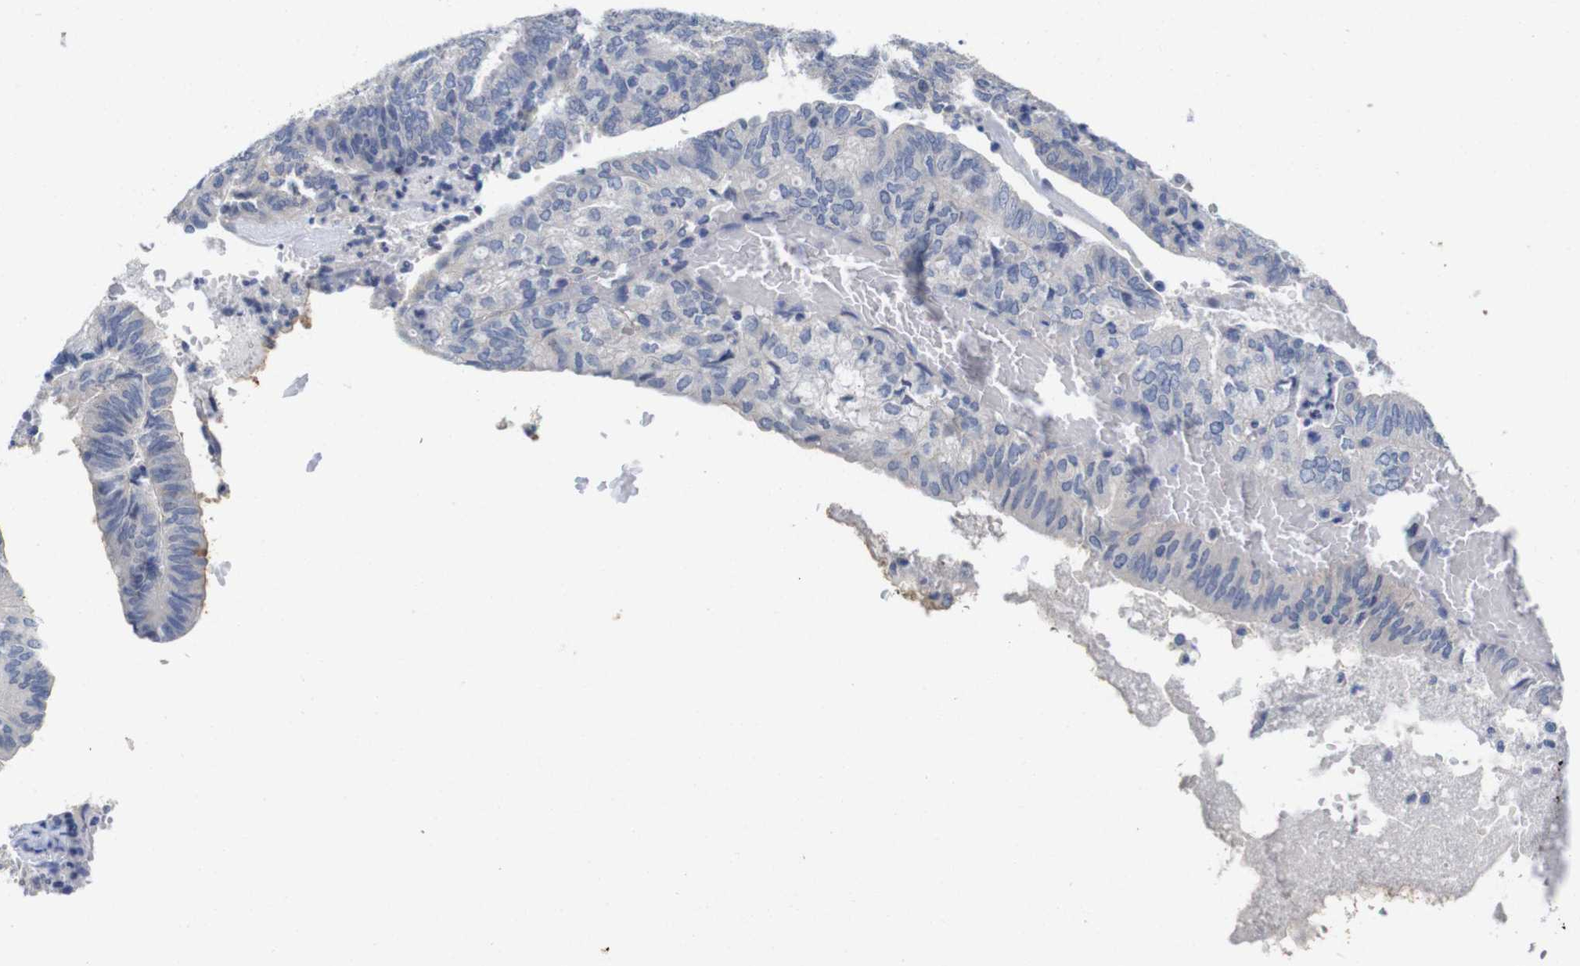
{"staining": {"intensity": "negative", "quantity": "none", "location": "none"}, "tissue": "endometrial cancer", "cell_type": "Tumor cells", "image_type": "cancer", "snomed": [{"axis": "morphology", "description": "Adenocarcinoma, NOS"}, {"axis": "topography", "description": "Uterus"}], "caption": "A micrograph of human endometrial adenocarcinoma is negative for staining in tumor cells.", "gene": "TNNI3", "patient": {"sex": "female", "age": 60}}